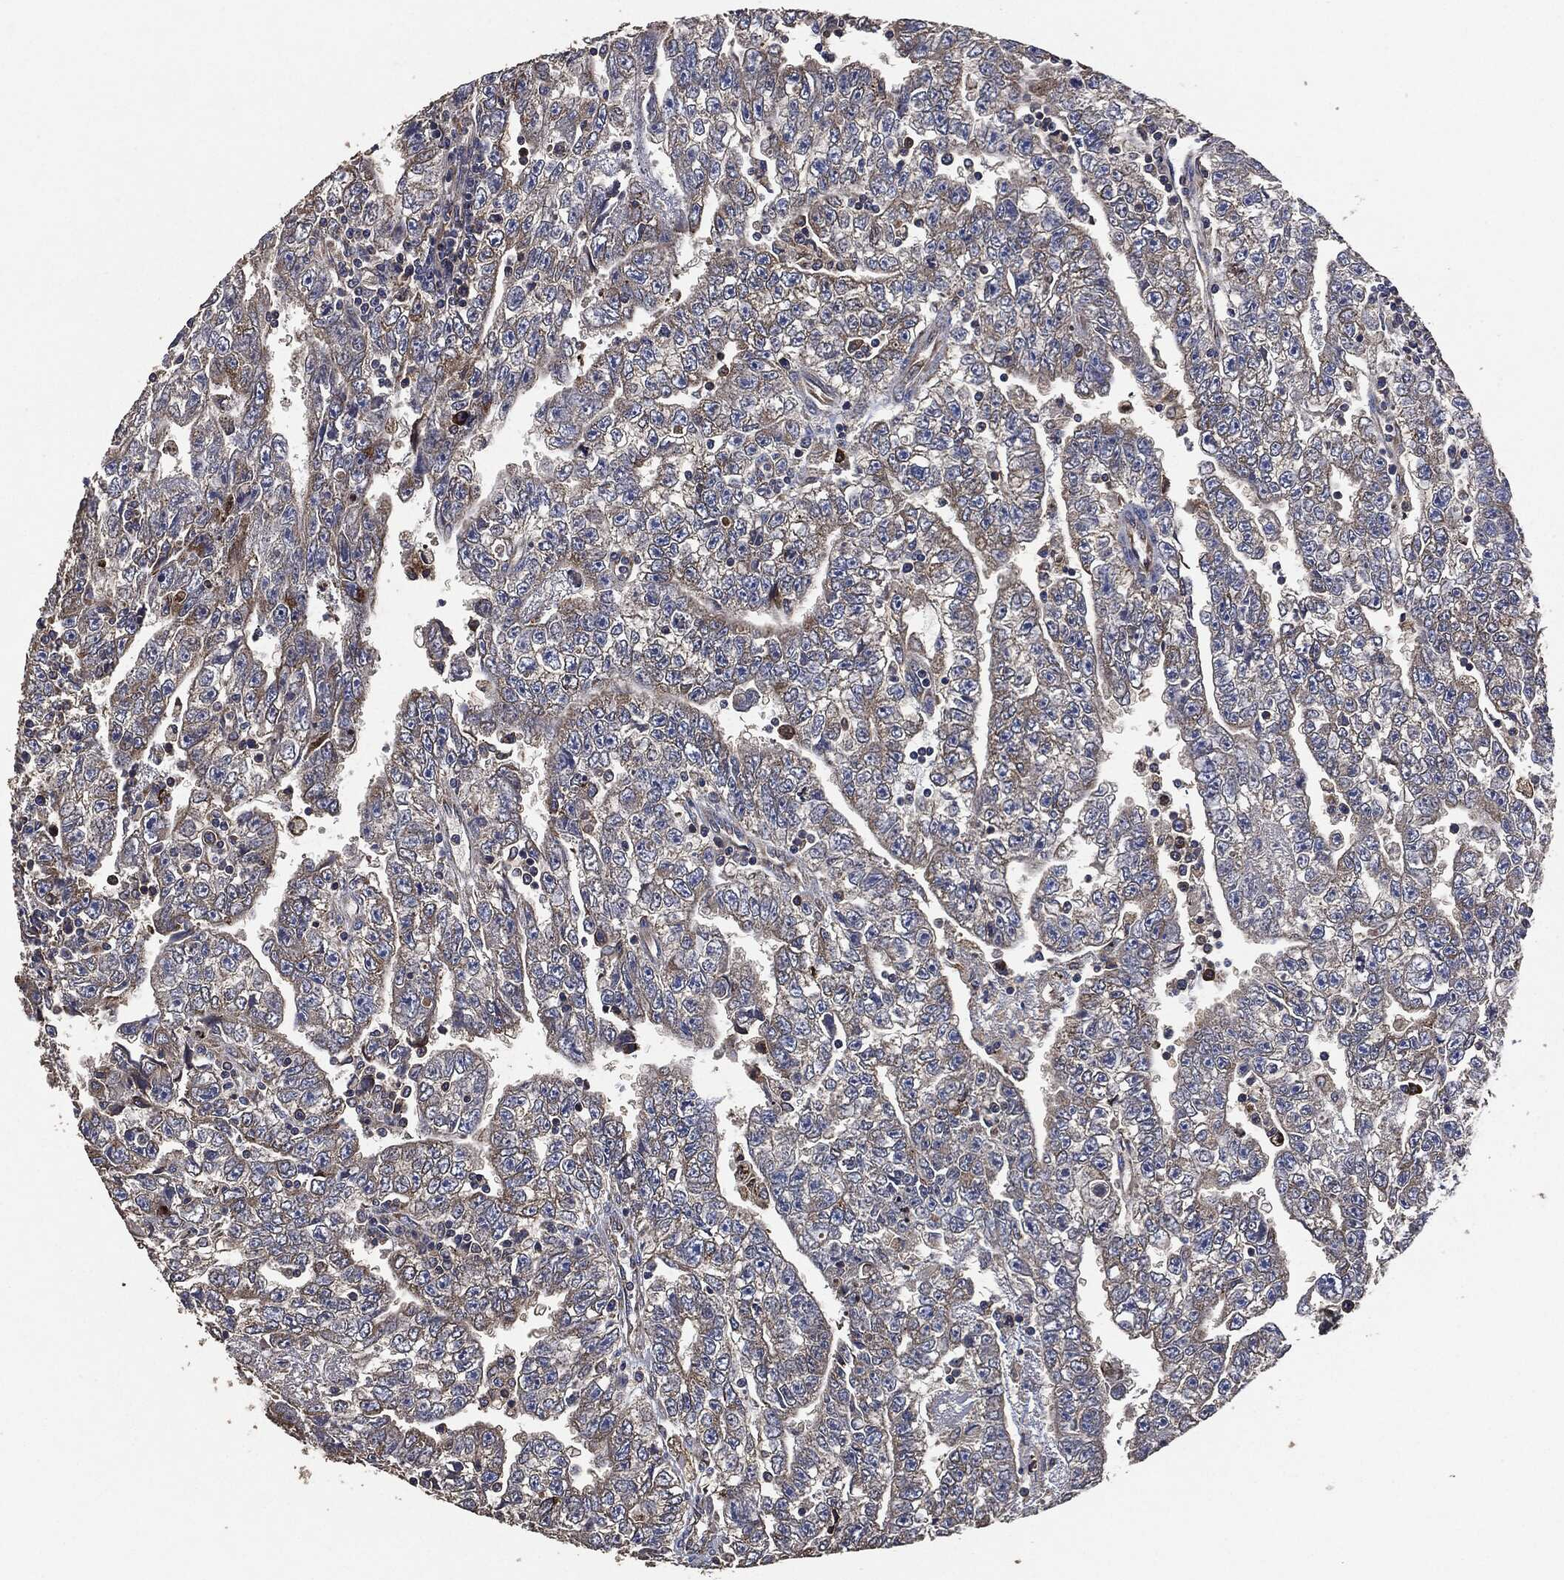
{"staining": {"intensity": "moderate", "quantity": "<25%", "location": "cytoplasmic/membranous"}, "tissue": "testis cancer", "cell_type": "Tumor cells", "image_type": "cancer", "snomed": [{"axis": "morphology", "description": "Carcinoma, Embryonal, NOS"}, {"axis": "topography", "description": "Testis"}], "caption": "Moderate cytoplasmic/membranous positivity for a protein is appreciated in approximately <25% of tumor cells of testis cancer (embryonal carcinoma) using immunohistochemistry (IHC).", "gene": "STK3", "patient": {"sex": "male", "age": 25}}